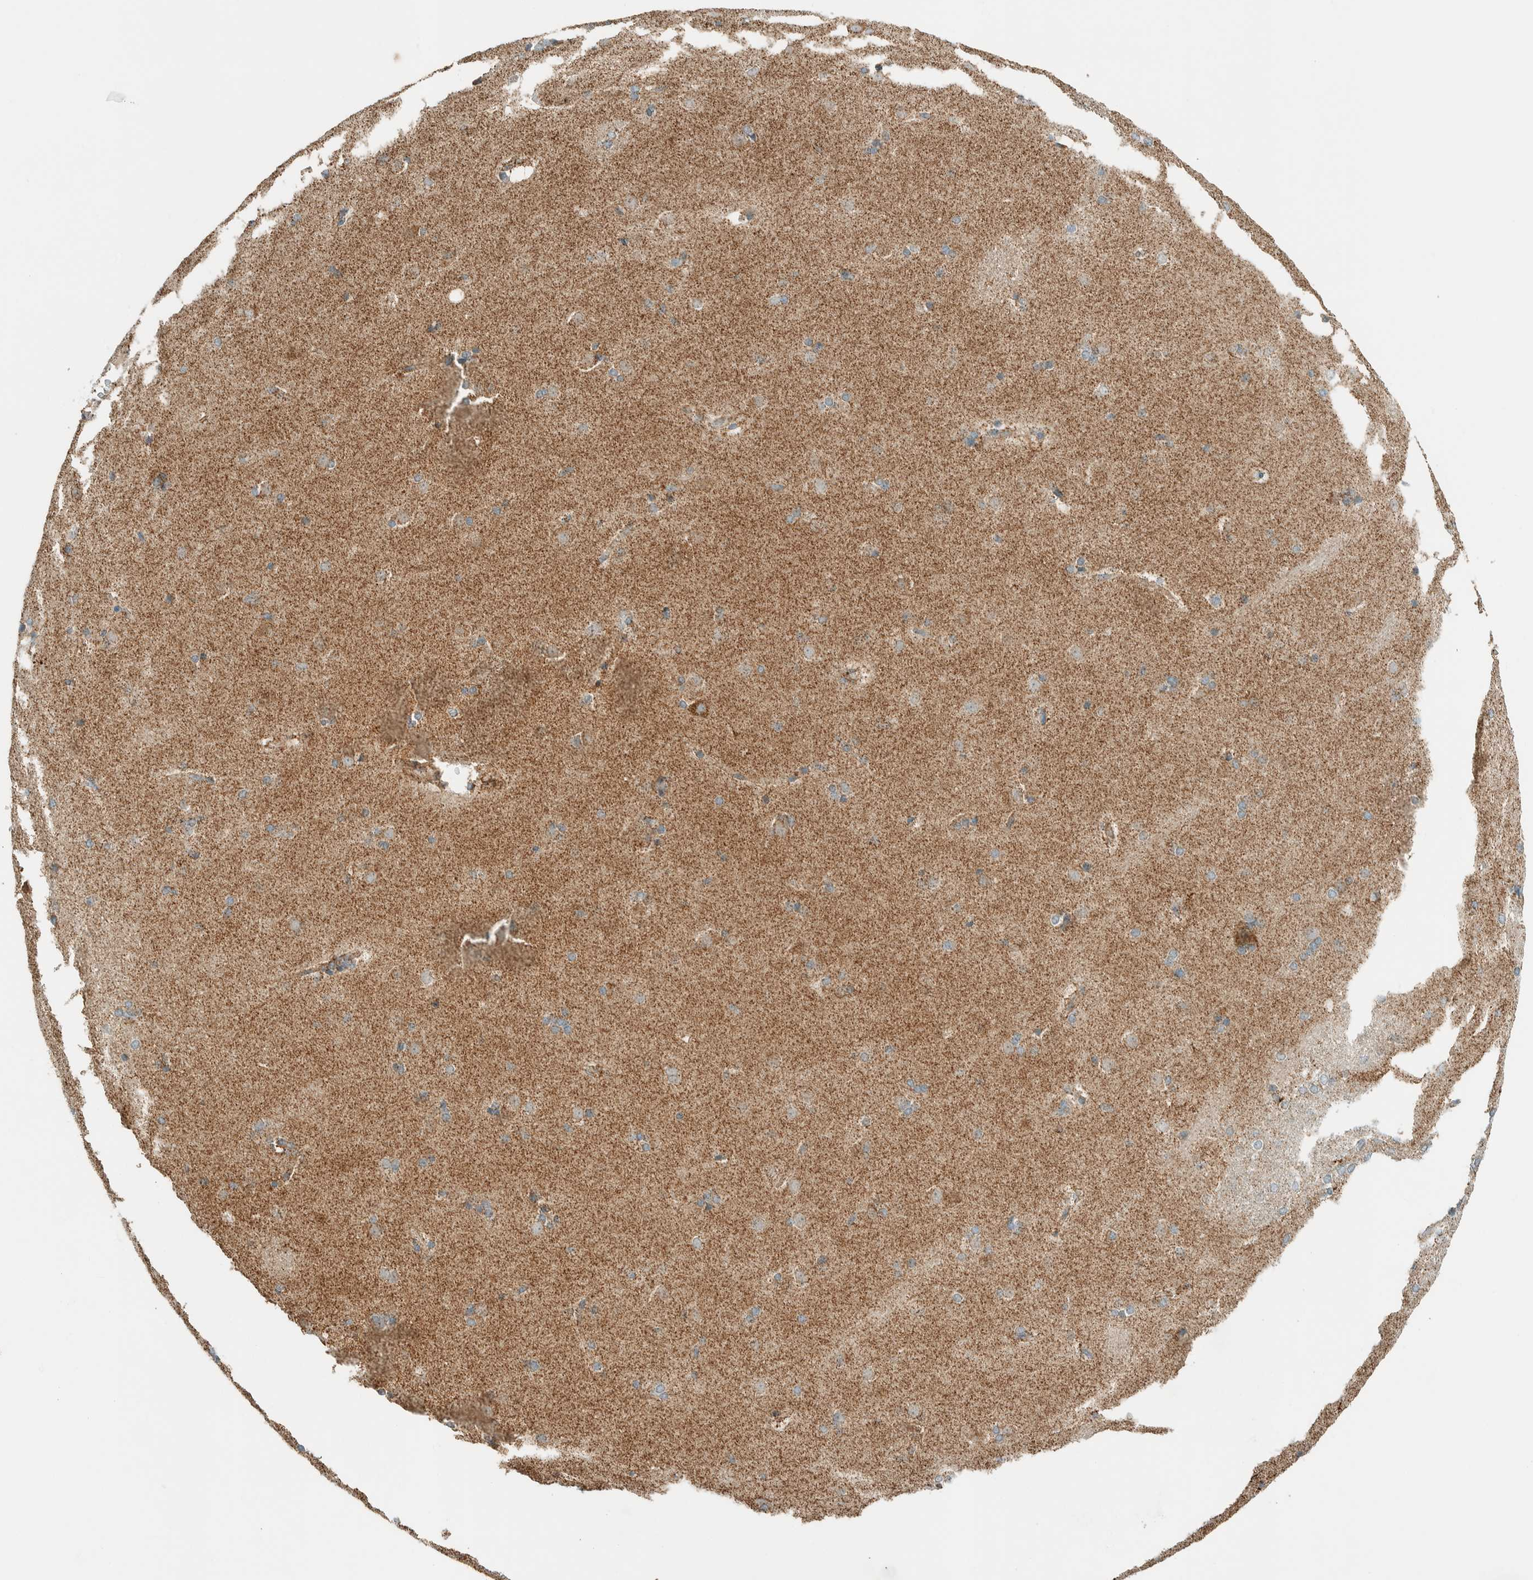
{"staining": {"intensity": "moderate", "quantity": "<25%", "location": "cytoplasmic/membranous"}, "tissue": "caudate", "cell_type": "Glial cells", "image_type": "normal", "snomed": [{"axis": "morphology", "description": "Normal tissue, NOS"}, {"axis": "topography", "description": "Lateral ventricle wall"}], "caption": "This micrograph shows immunohistochemistry (IHC) staining of benign human caudate, with low moderate cytoplasmic/membranous staining in approximately <25% of glial cells.", "gene": "SPAG5", "patient": {"sex": "female", "age": 19}}